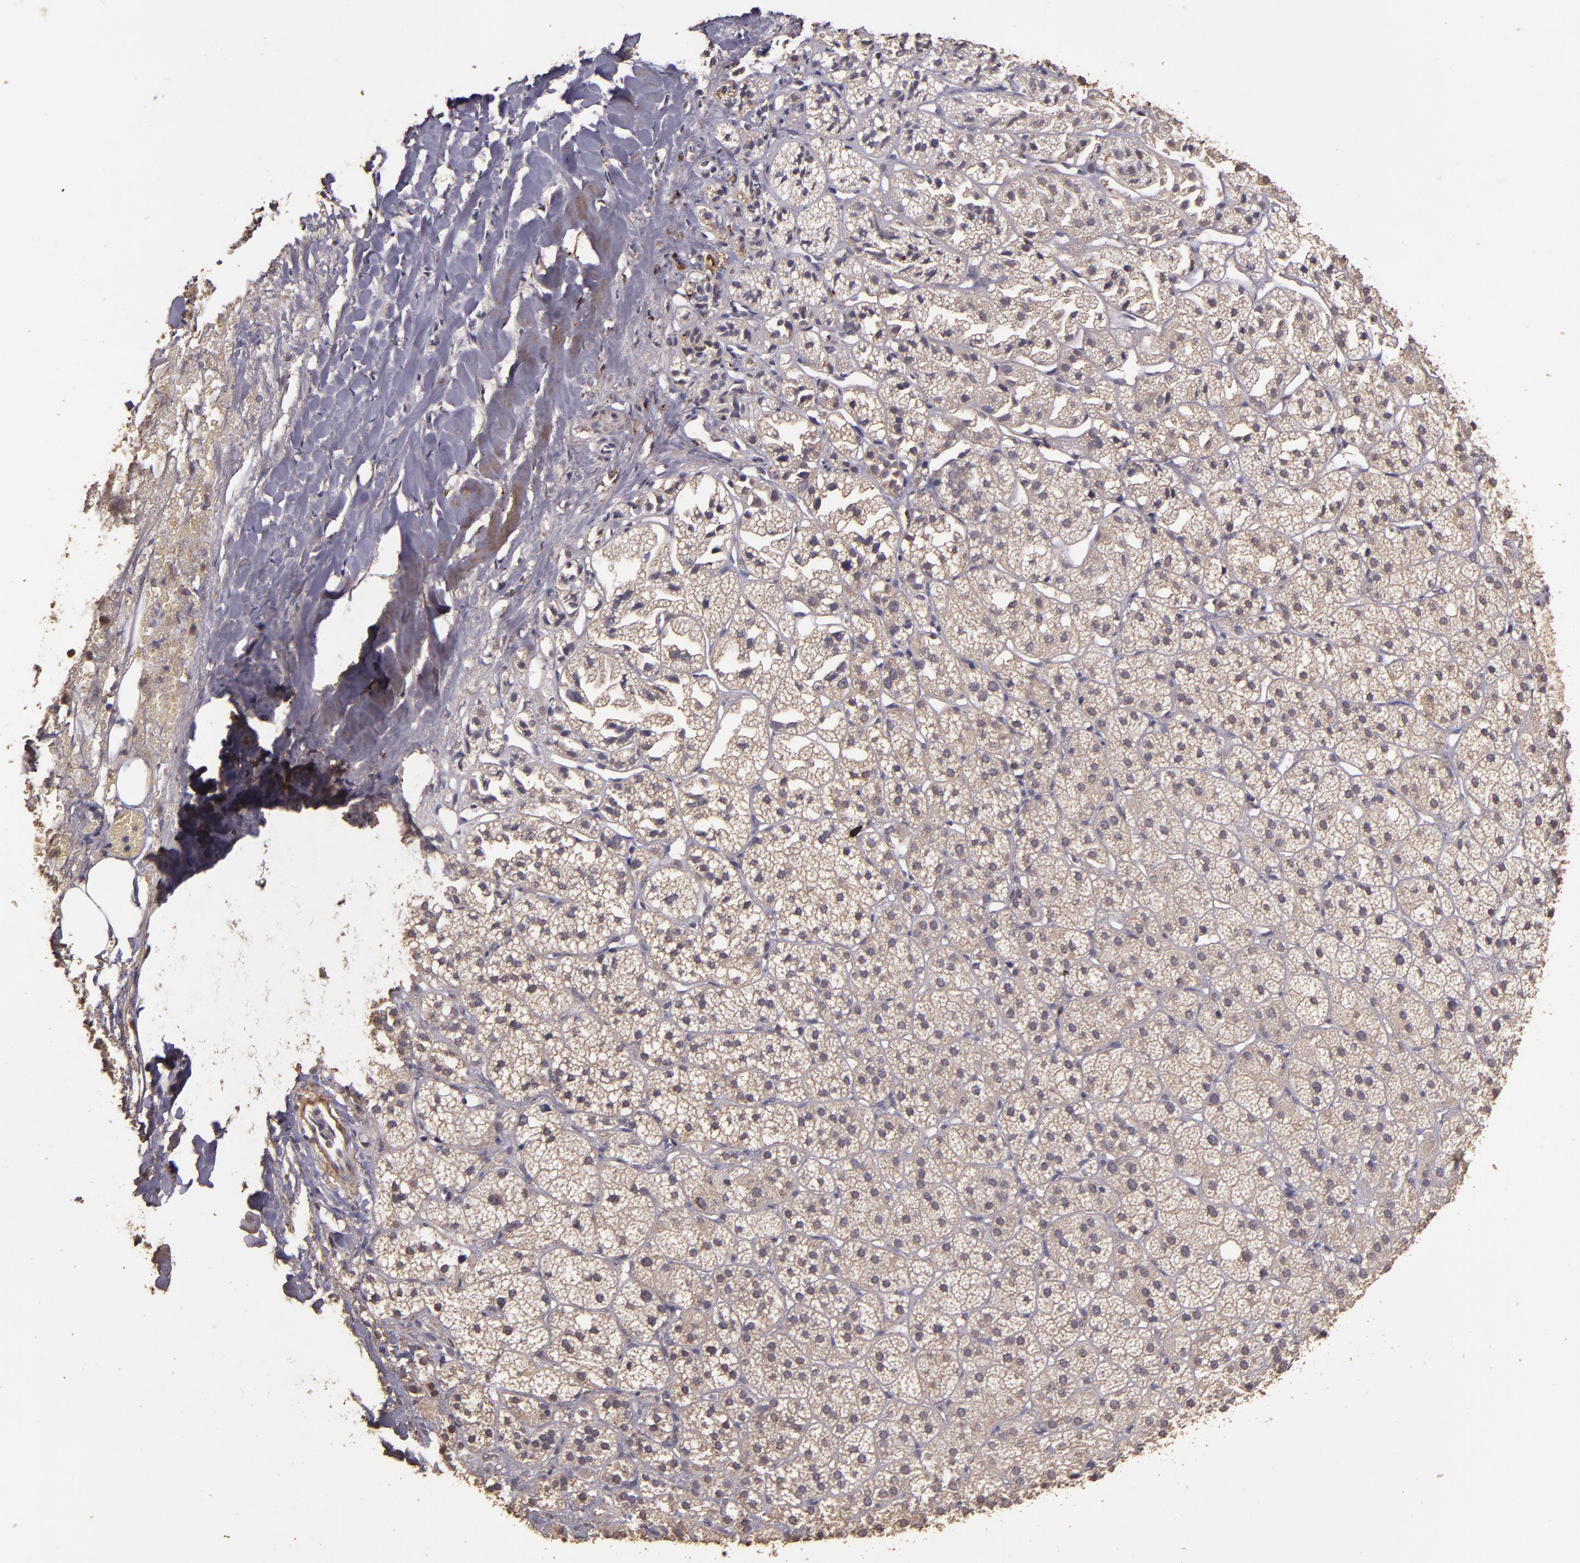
{"staining": {"intensity": "moderate", "quantity": "<25%", "location": "cytoplasmic/membranous"}, "tissue": "adrenal gland", "cell_type": "Glandular cells", "image_type": "normal", "snomed": [{"axis": "morphology", "description": "Normal tissue, NOS"}, {"axis": "topography", "description": "Adrenal gland"}], "caption": "Immunohistochemistry (DAB) staining of benign adrenal gland reveals moderate cytoplasmic/membranous protein expression in about <25% of glandular cells.", "gene": "HECTD1", "patient": {"sex": "female", "age": 71}}